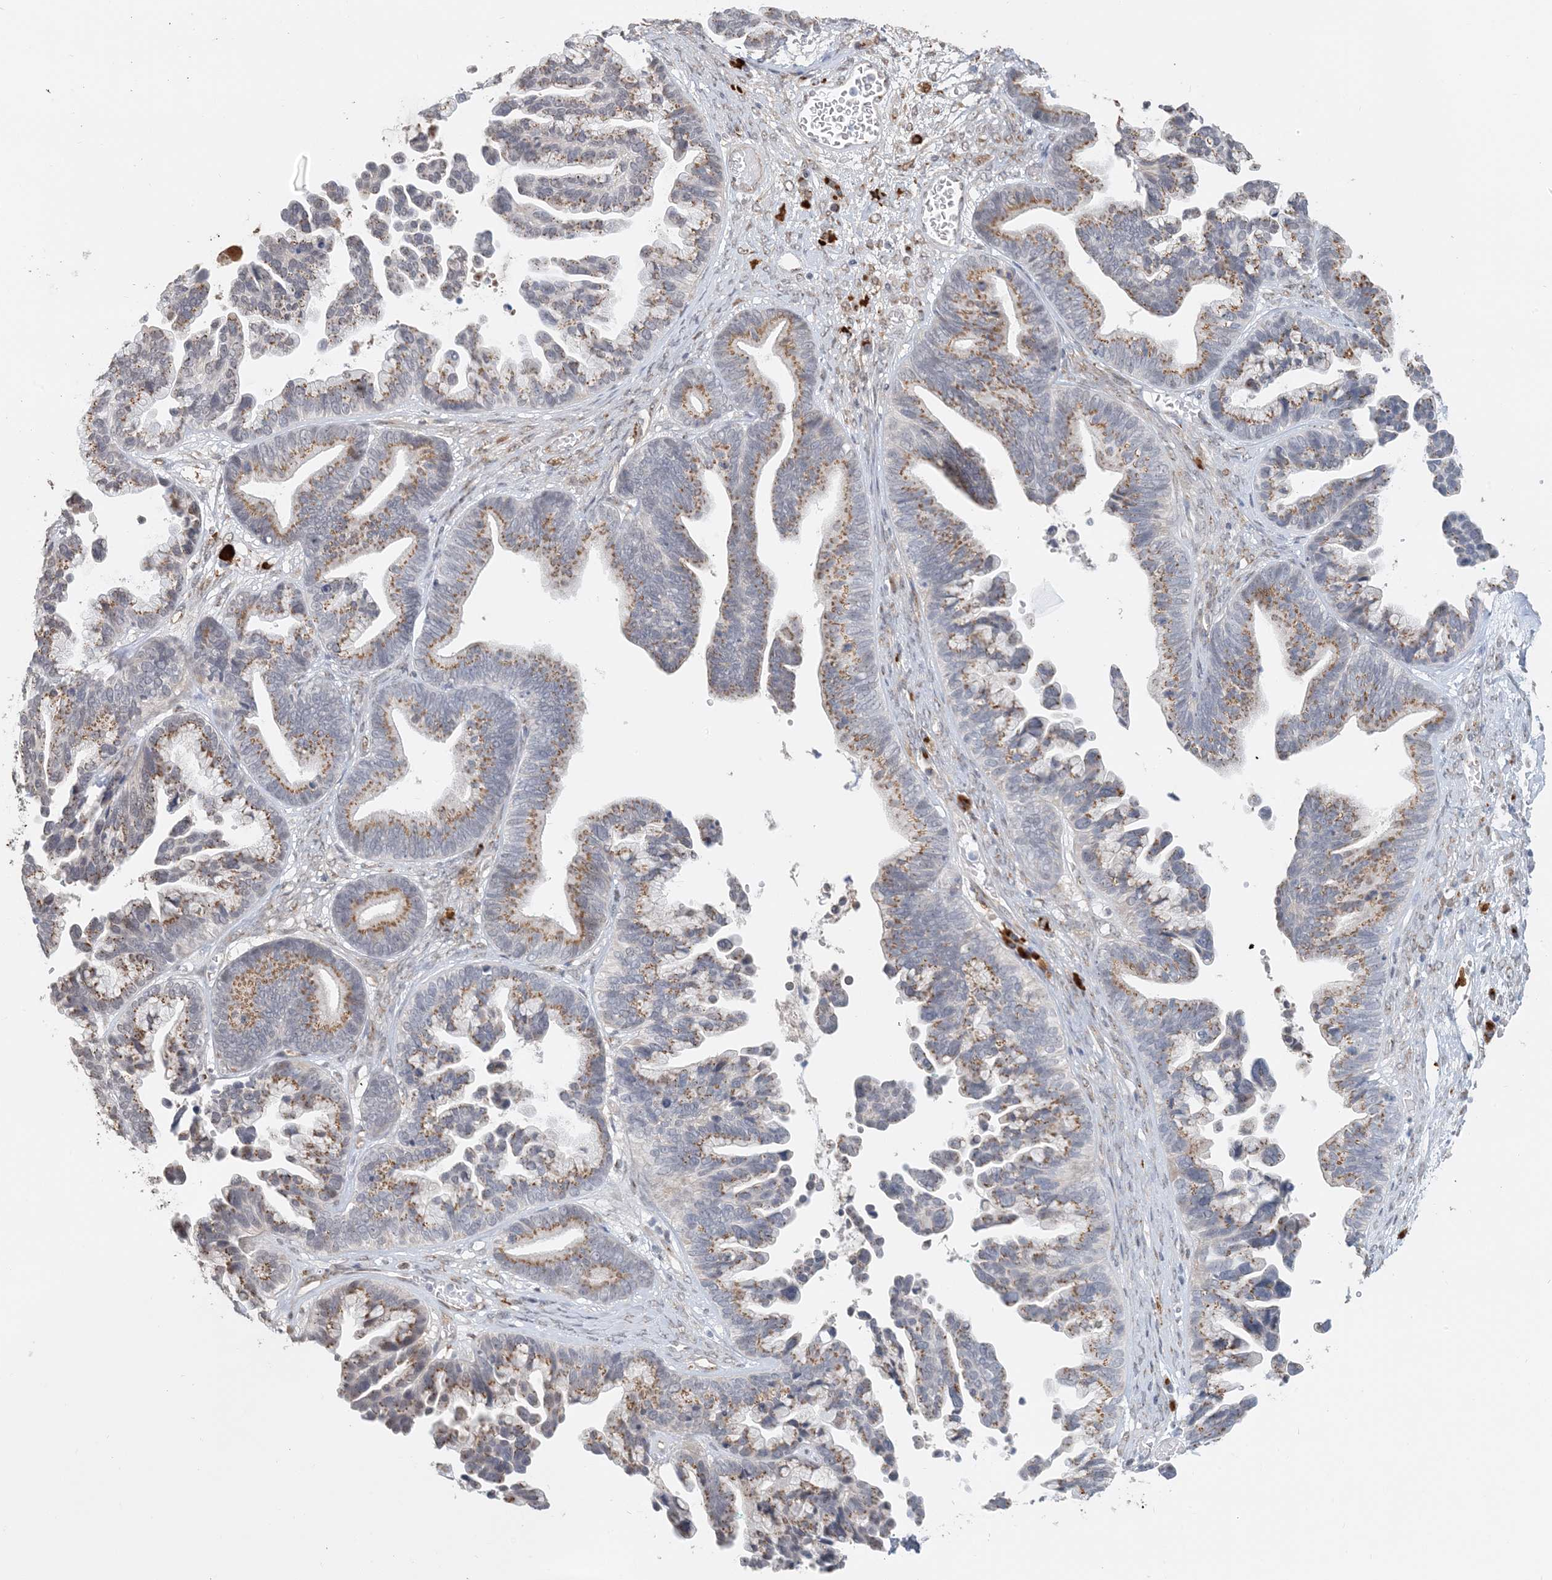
{"staining": {"intensity": "moderate", "quantity": ">75%", "location": "cytoplasmic/membranous"}, "tissue": "ovarian cancer", "cell_type": "Tumor cells", "image_type": "cancer", "snomed": [{"axis": "morphology", "description": "Cystadenocarcinoma, serous, NOS"}, {"axis": "topography", "description": "Ovary"}], "caption": "A micrograph of human ovarian cancer (serous cystadenocarcinoma) stained for a protein exhibits moderate cytoplasmic/membranous brown staining in tumor cells.", "gene": "ZCCHC4", "patient": {"sex": "female", "age": 56}}